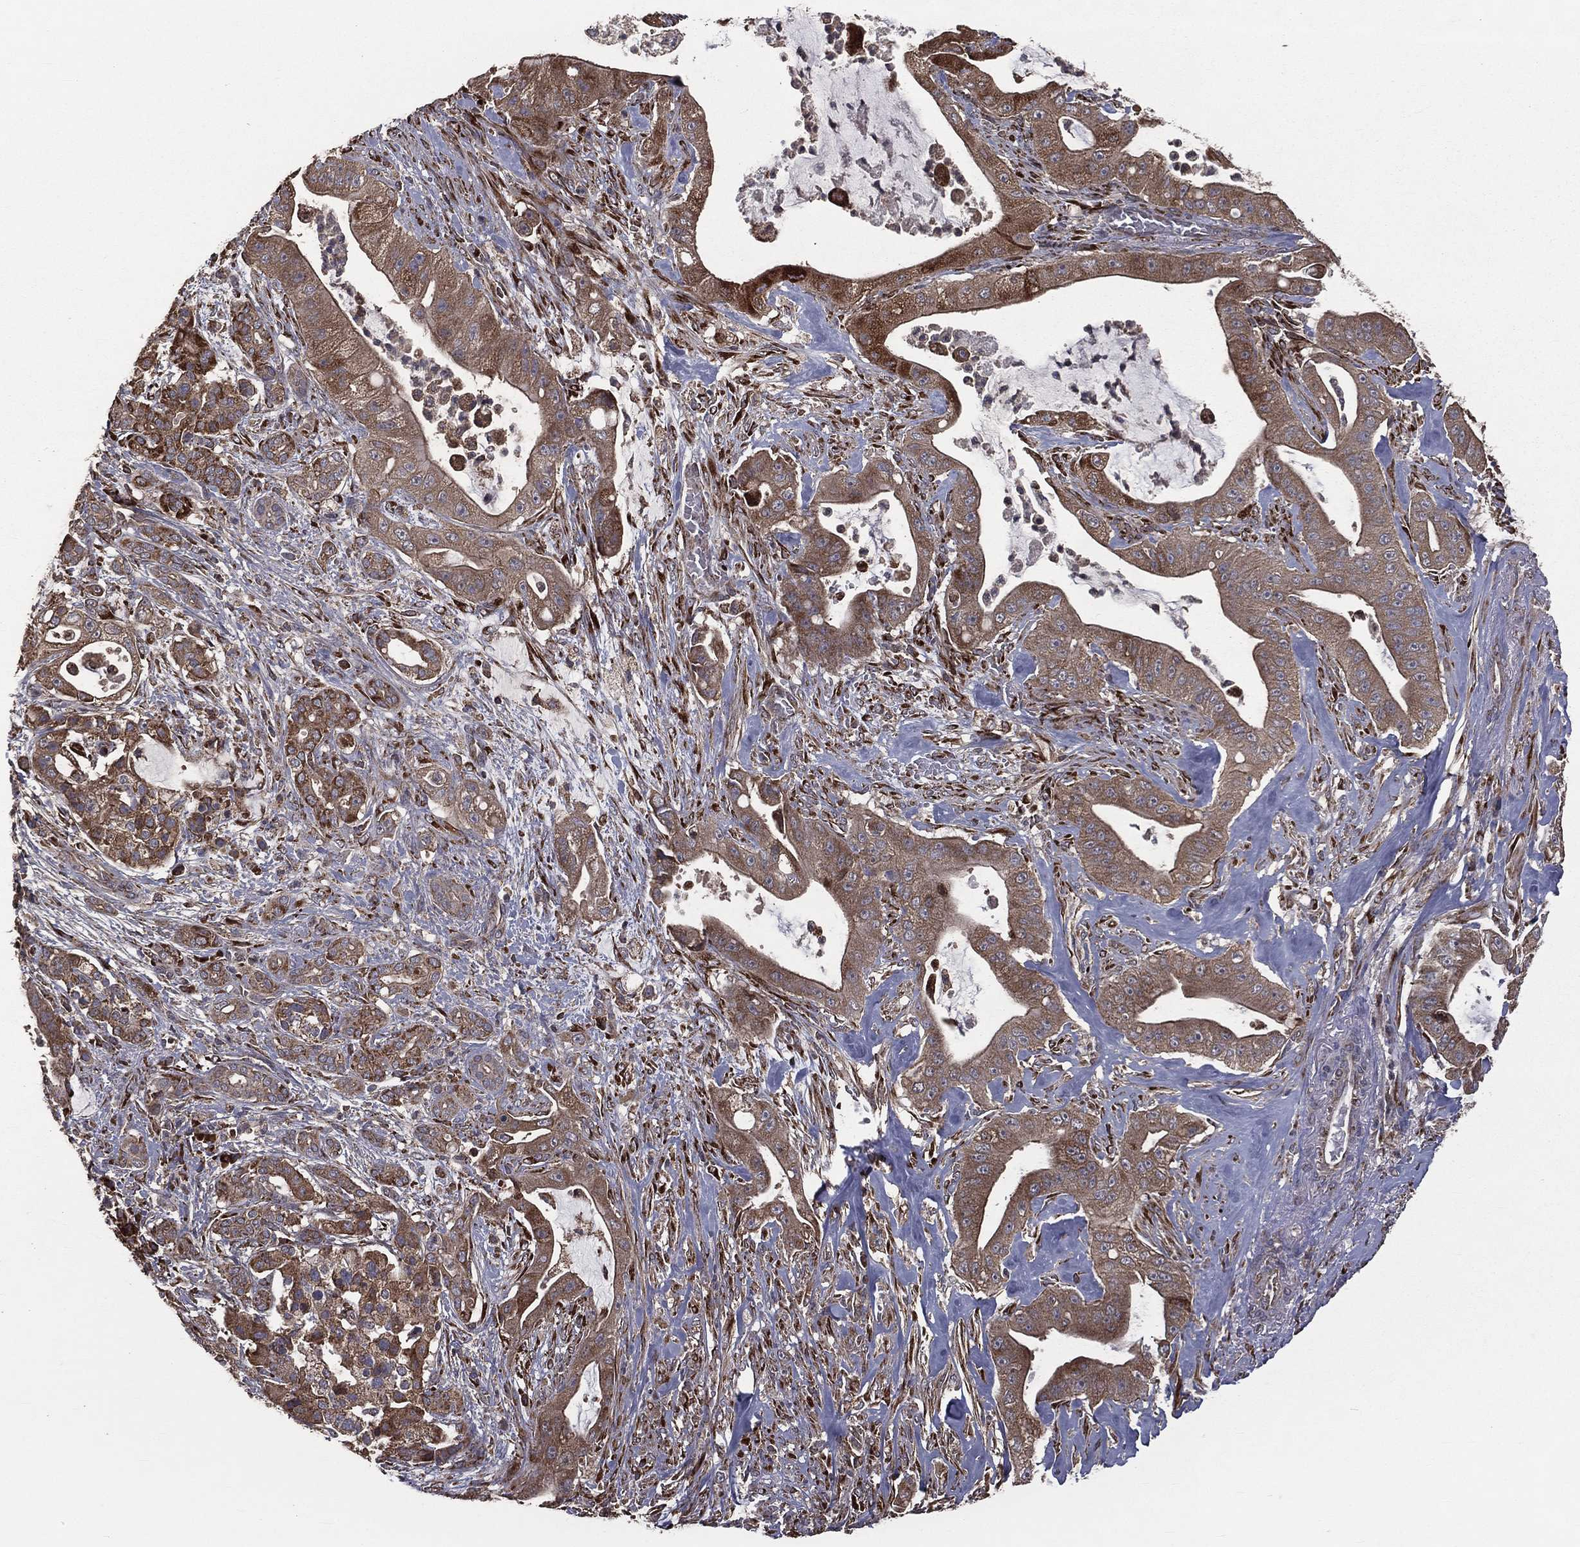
{"staining": {"intensity": "moderate", "quantity": ">75%", "location": "cytoplasmic/membranous"}, "tissue": "pancreatic cancer", "cell_type": "Tumor cells", "image_type": "cancer", "snomed": [{"axis": "morphology", "description": "Normal tissue, NOS"}, {"axis": "morphology", "description": "Inflammation, NOS"}, {"axis": "morphology", "description": "Adenocarcinoma, NOS"}, {"axis": "topography", "description": "Pancreas"}], "caption": "Pancreatic adenocarcinoma tissue displays moderate cytoplasmic/membranous positivity in about >75% of tumor cells, visualized by immunohistochemistry.", "gene": "OLFML1", "patient": {"sex": "male", "age": 57}}